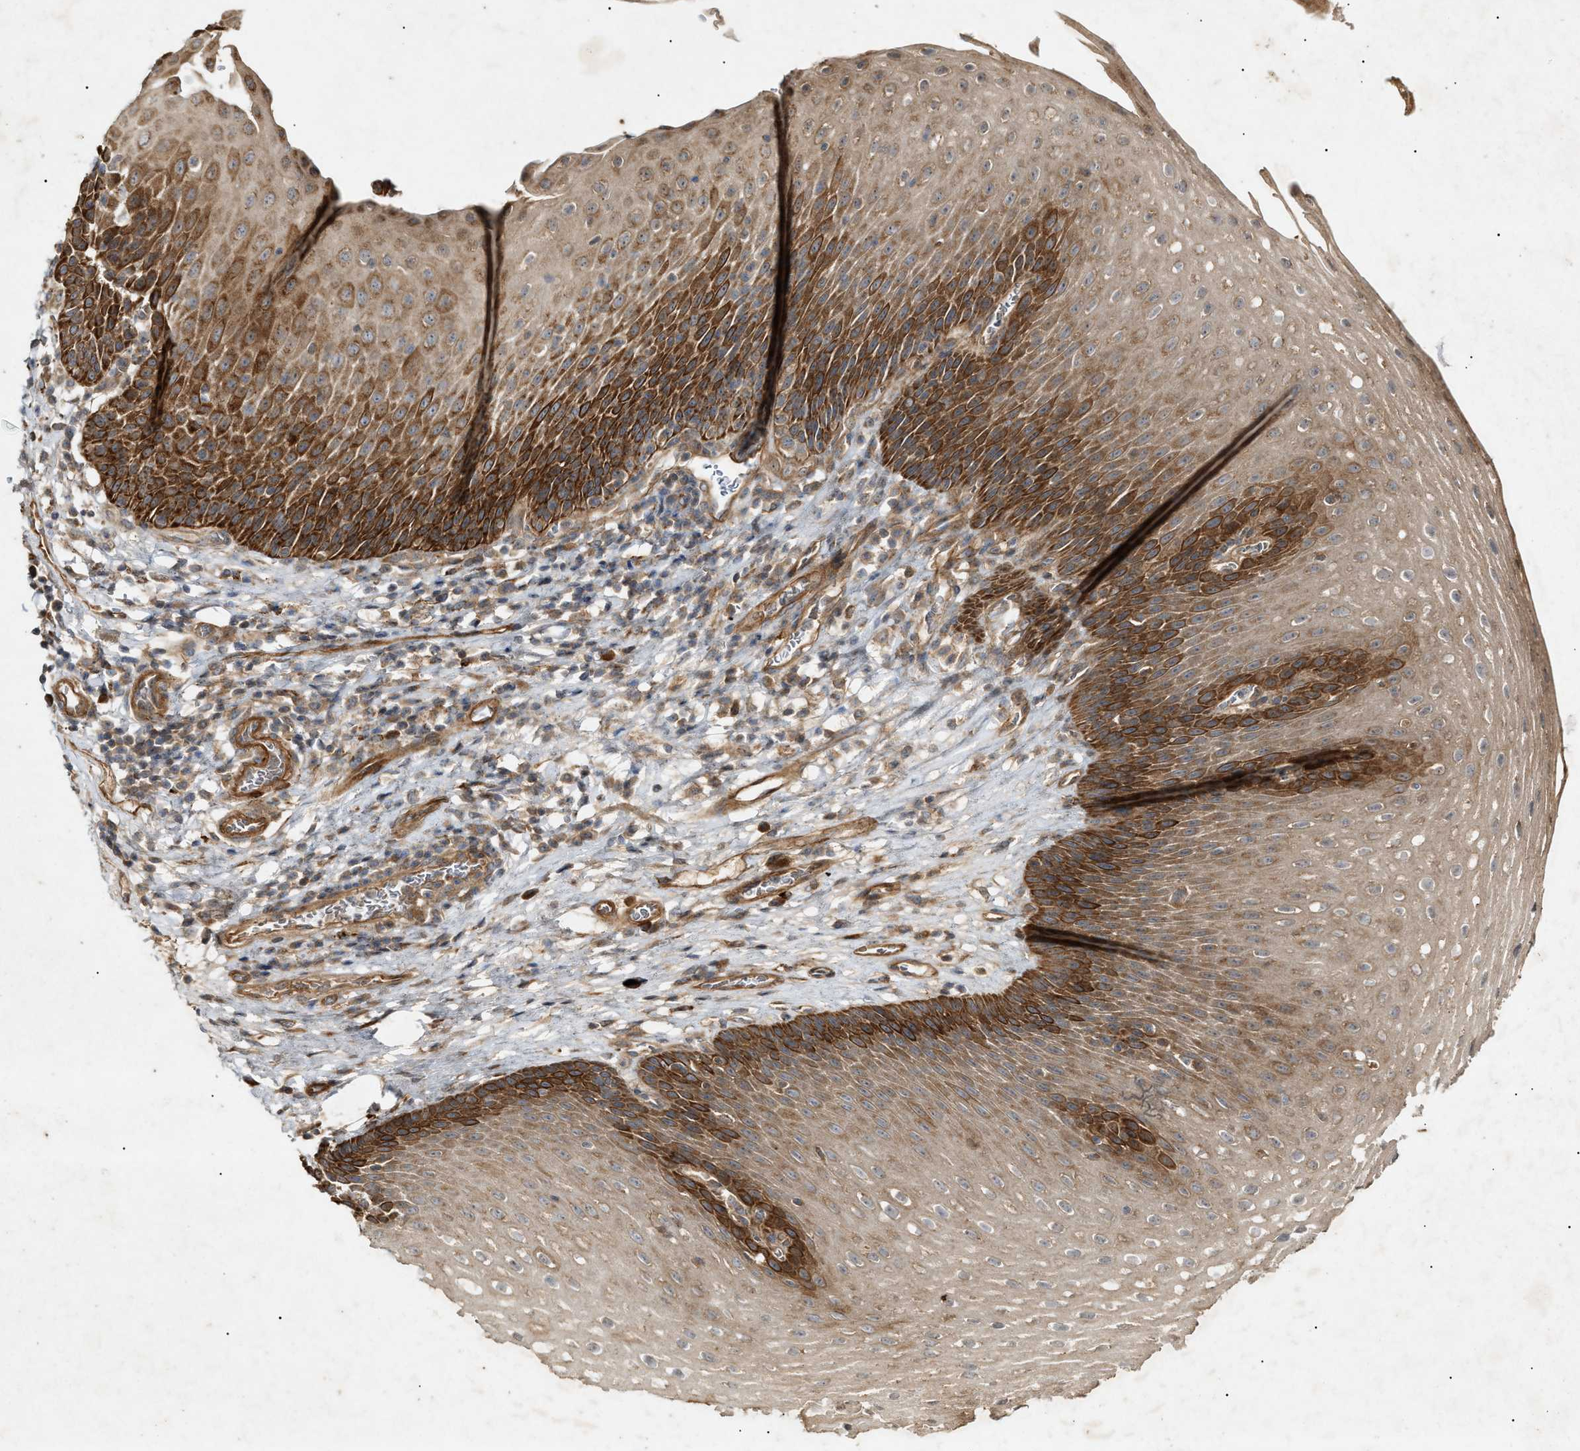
{"staining": {"intensity": "strong", "quantity": "25%-75%", "location": "cytoplasmic/membranous"}, "tissue": "esophagus", "cell_type": "Squamous epithelial cells", "image_type": "normal", "snomed": [{"axis": "morphology", "description": "Normal tissue, NOS"}, {"axis": "topography", "description": "Esophagus"}], "caption": "Immunohistochemistry (IHC) (DAB (3,3'-diaminobenzidine)) staining of unremarkable esophagus demonstrates strong cytoplasmic/membranous protein staining in about 25%-75% of squamous epithelial cells.", "gene": "MTCH1", "patient": {"sex": "male", "age": 48}}